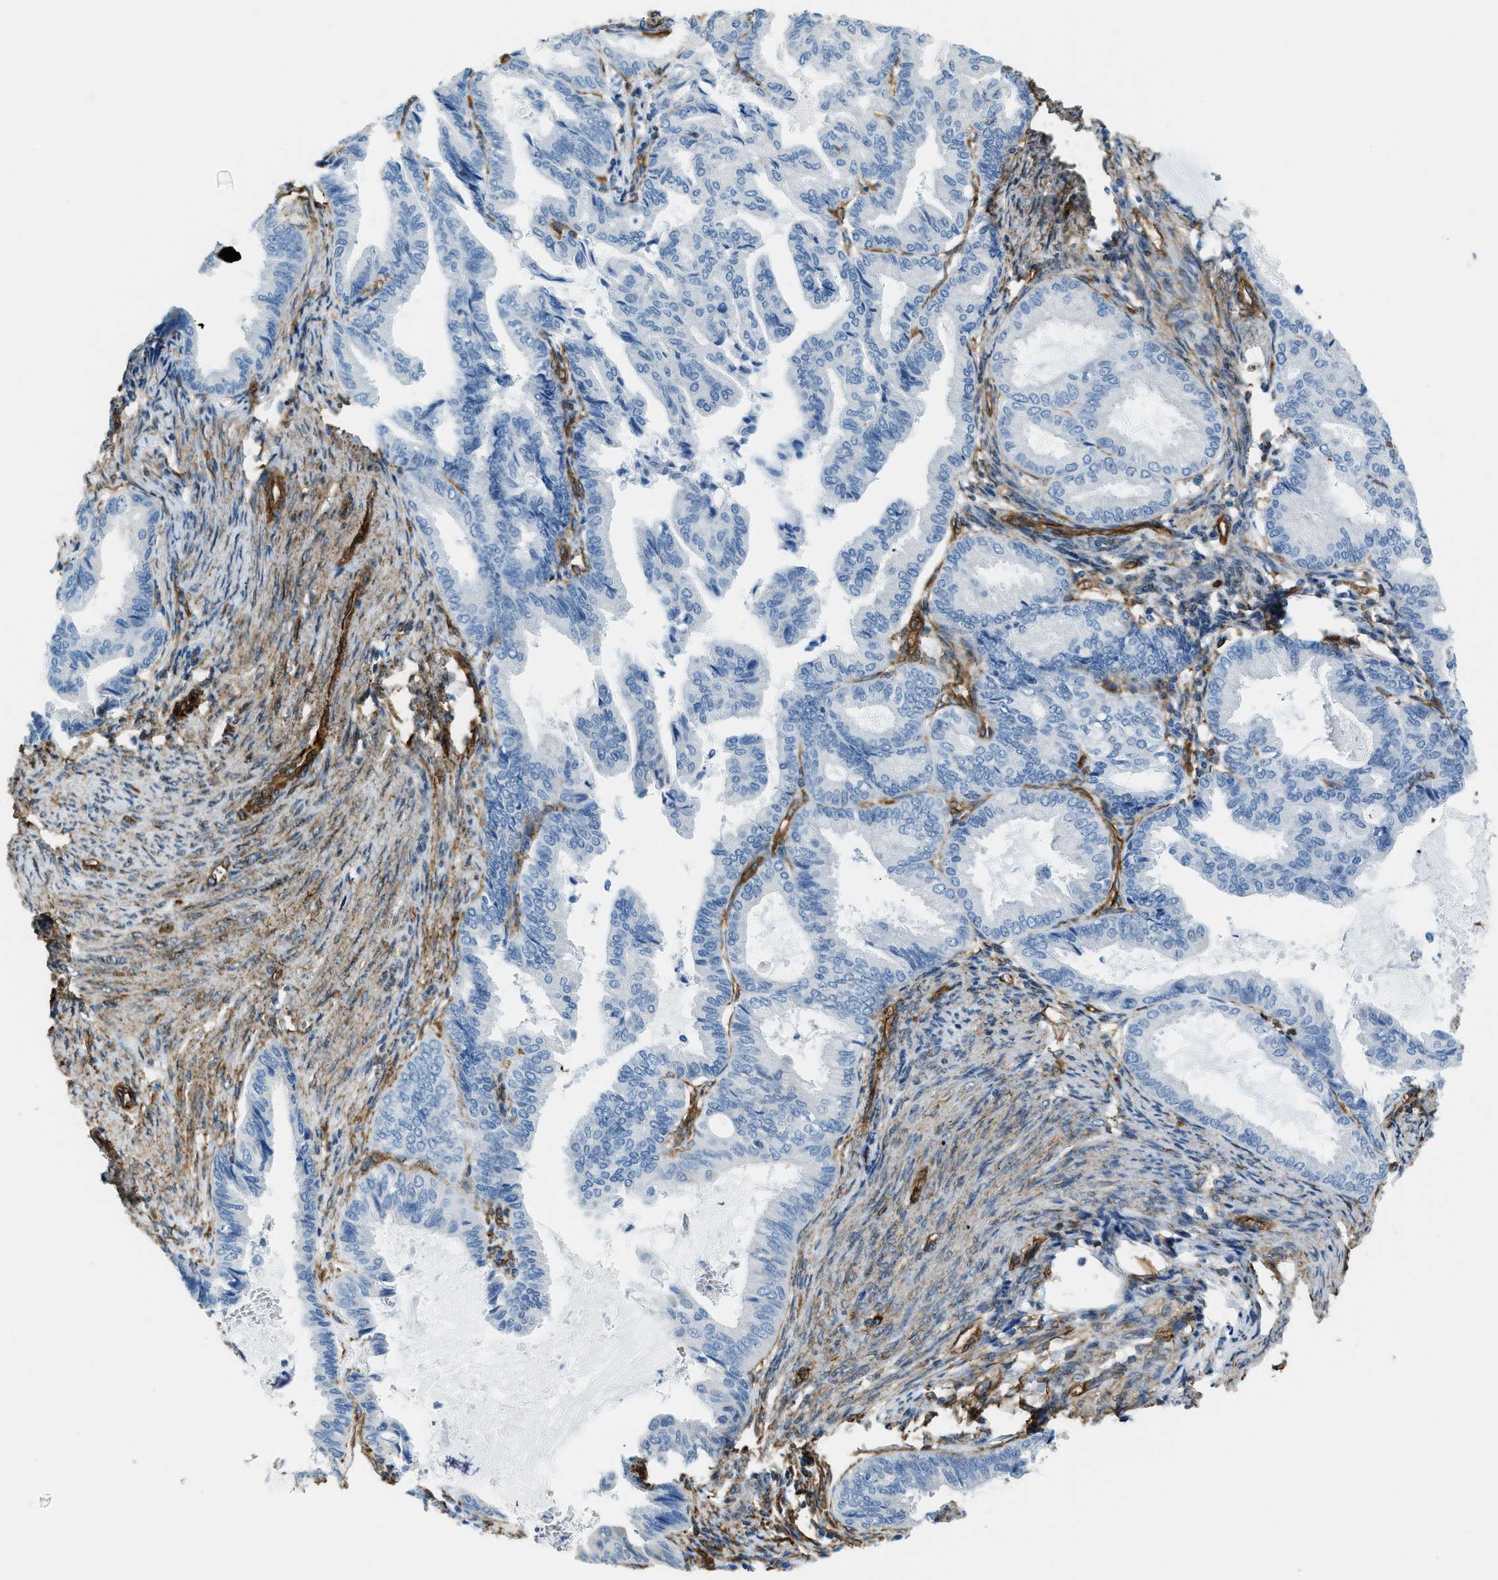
{"staining": {"intensity": "negative", "quantity": "none", "location": "none"}, "tissue": "endometrial cancer", "cell_type": "Tumor cells", "image_type": "cancer", "snomed": [{"axis": "morphology", "description": "Adenocarcinoma, NOS"}, {"axis": "topography", "description": "Endometrium"}], "caption": "IHC of adenocarcinoma (endometrial) shows no positivity in tumor cells.", "gene": "TMEM43", "patient": {"sex": "female", "age": 86}}